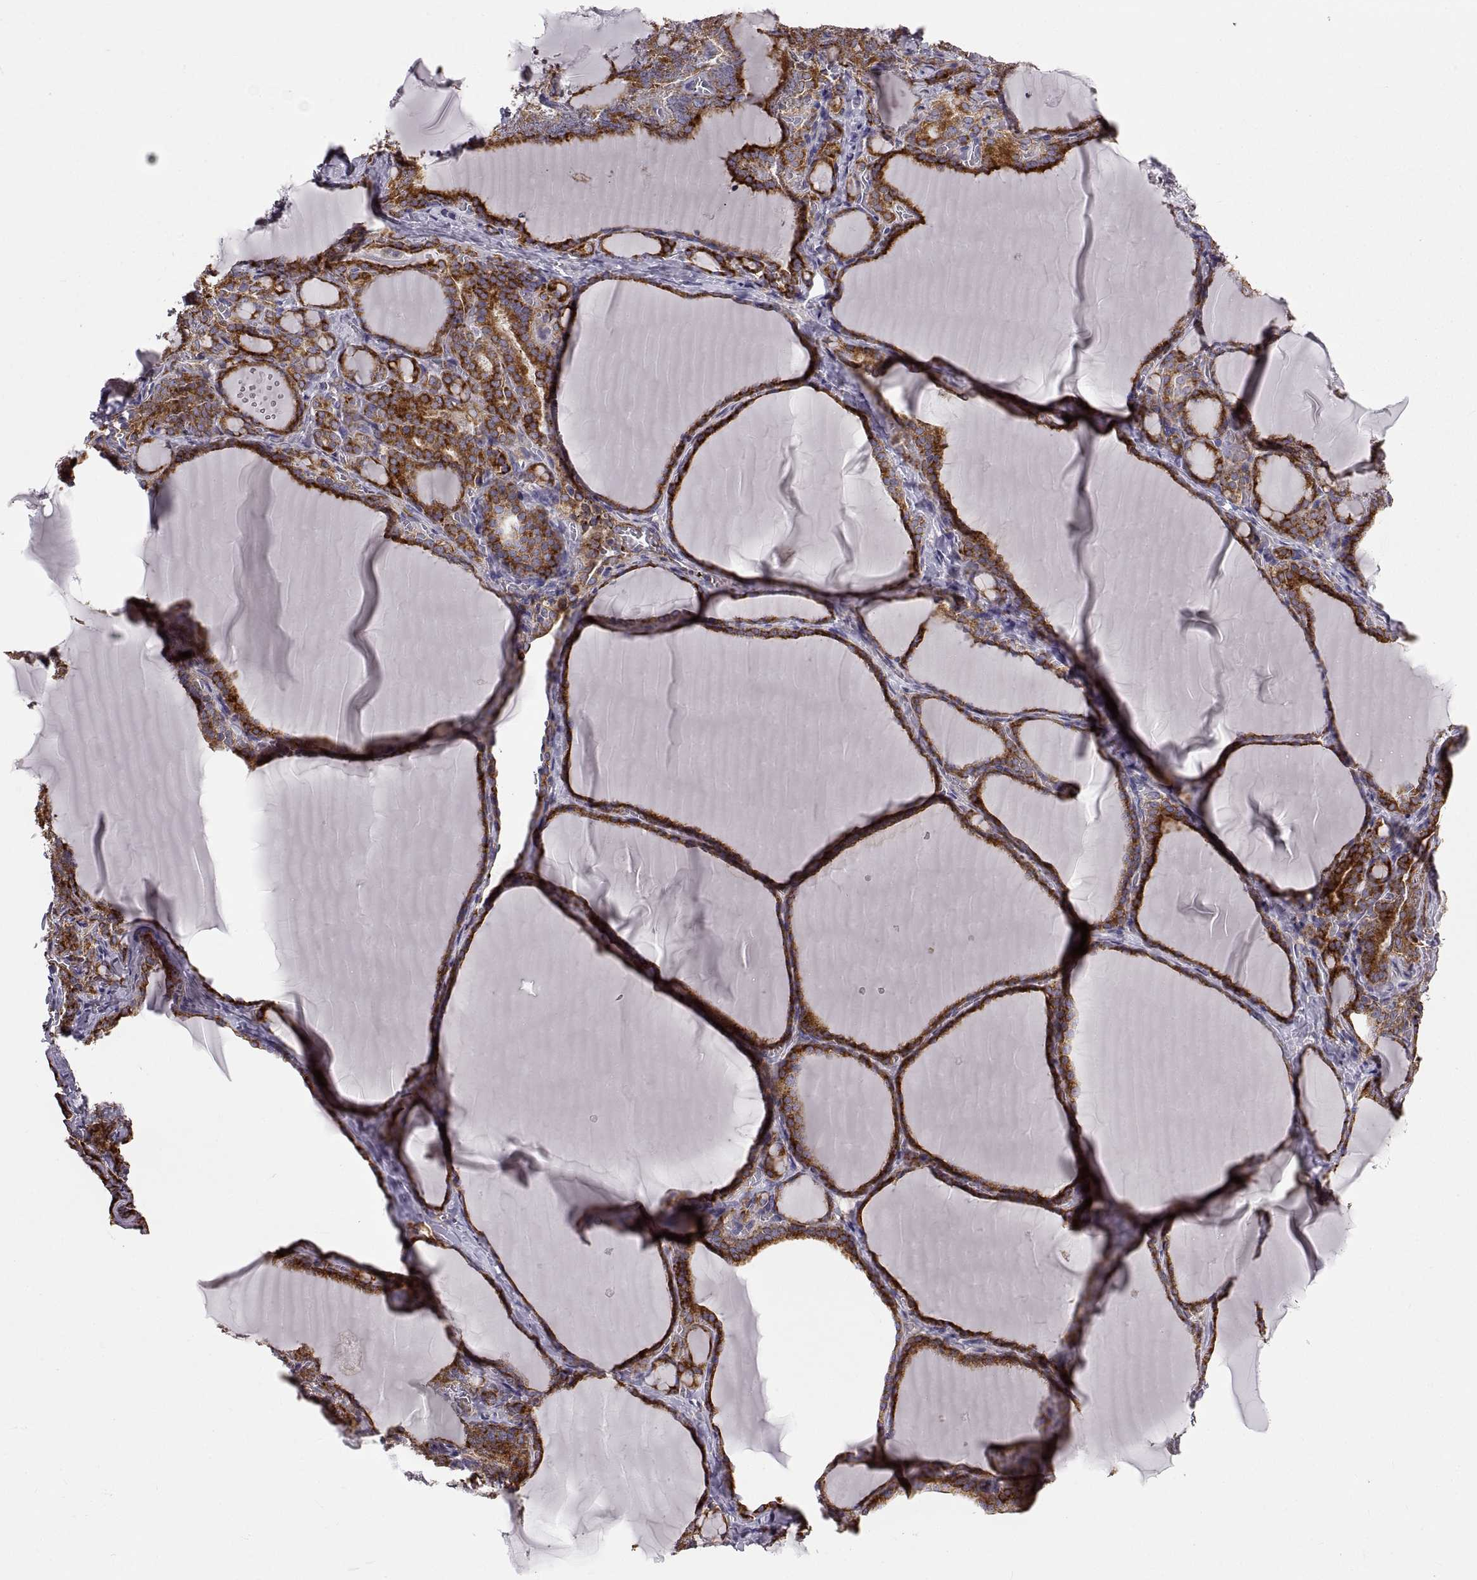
{"staining": {"intensity": "strong", "quantity": ">75%", "location": "cytoplasmic/membranous"}, "tissue": "thyroid gland", "cell_type": "Glandular cells", "image_type": "normal", "snomed": [{"axis": "morphology", "description": "Normal tissue, NOS"}, {"axis": "morphology", "description": "Hyperplasia, NOS"}, {"axis": "topography", "description": "Thyroid gland"}], "caption": "Unremarkable thyroid gland exhibits strong cytoplasmic/membranous staining in about >75% of glandular cells.", "gene": "PLEKHB2", "patient": {"sex": "female", "age": 27}}